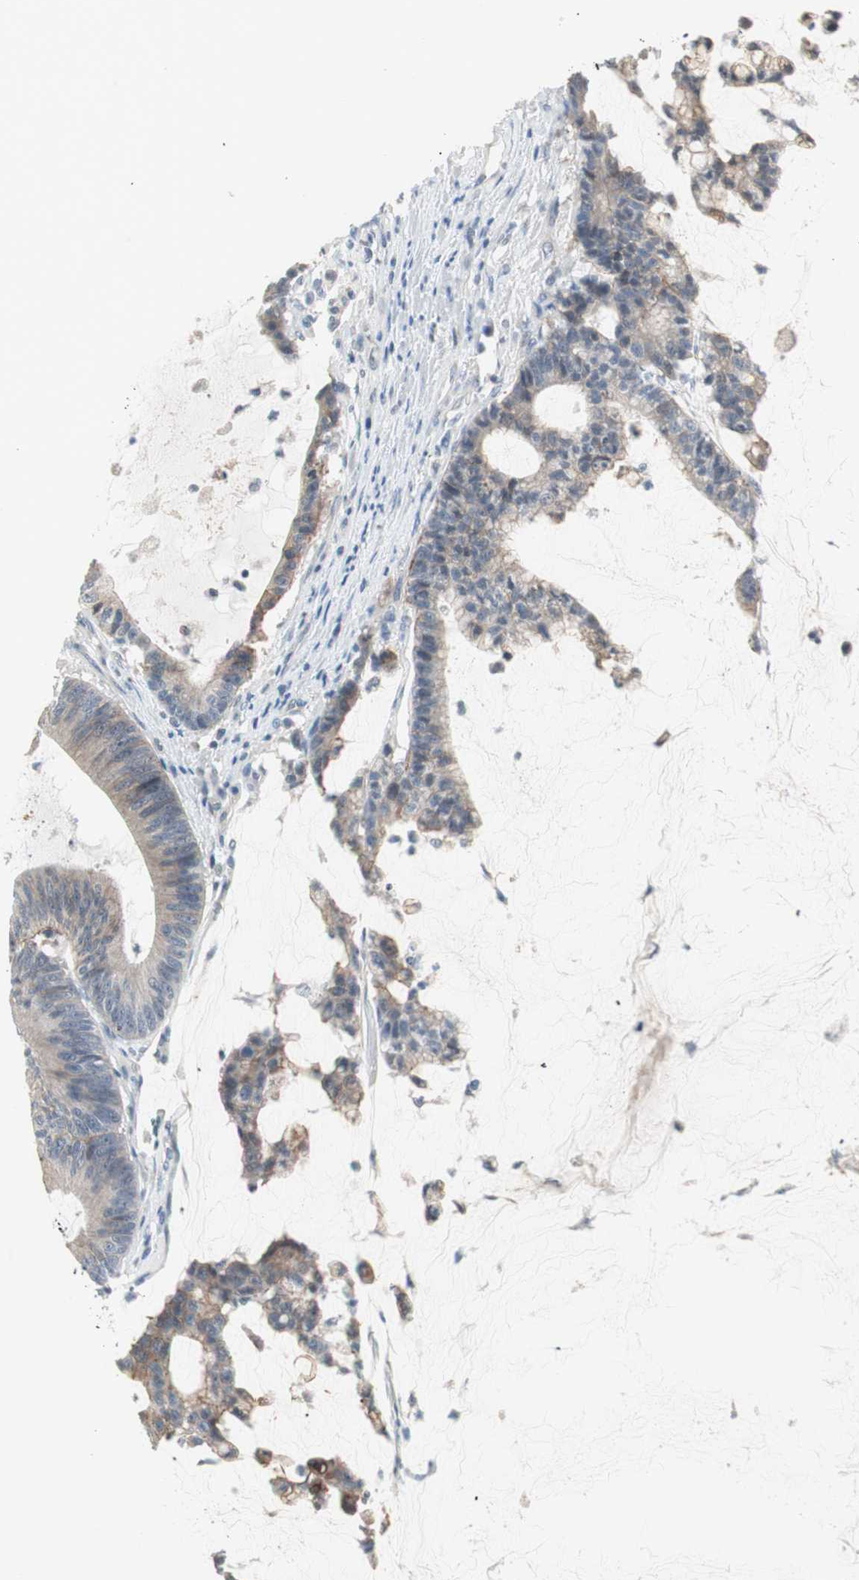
{"staining": {"intensity": "weak", "quantity": ">75%", "location": "cytoplasmic/membranous"}, "tissue": "colorectal cancer", "cell_type": "Tumor cells", "image_type": "cancer", "snomed": [{"axis": "morphology", "description": "Adenocarcinoma, NOS"}, {"axis": "topography", "description": "Colon"}], "caption": "The photomicrograph displays immunohistochemical staining of adenocarcinoma (colorectal). There is weak cytoplasmic/membranous staining is present in about >75% of tumor cells.", "gene": "ITGB4", "patient": {"sex": "female", "age": 84}}